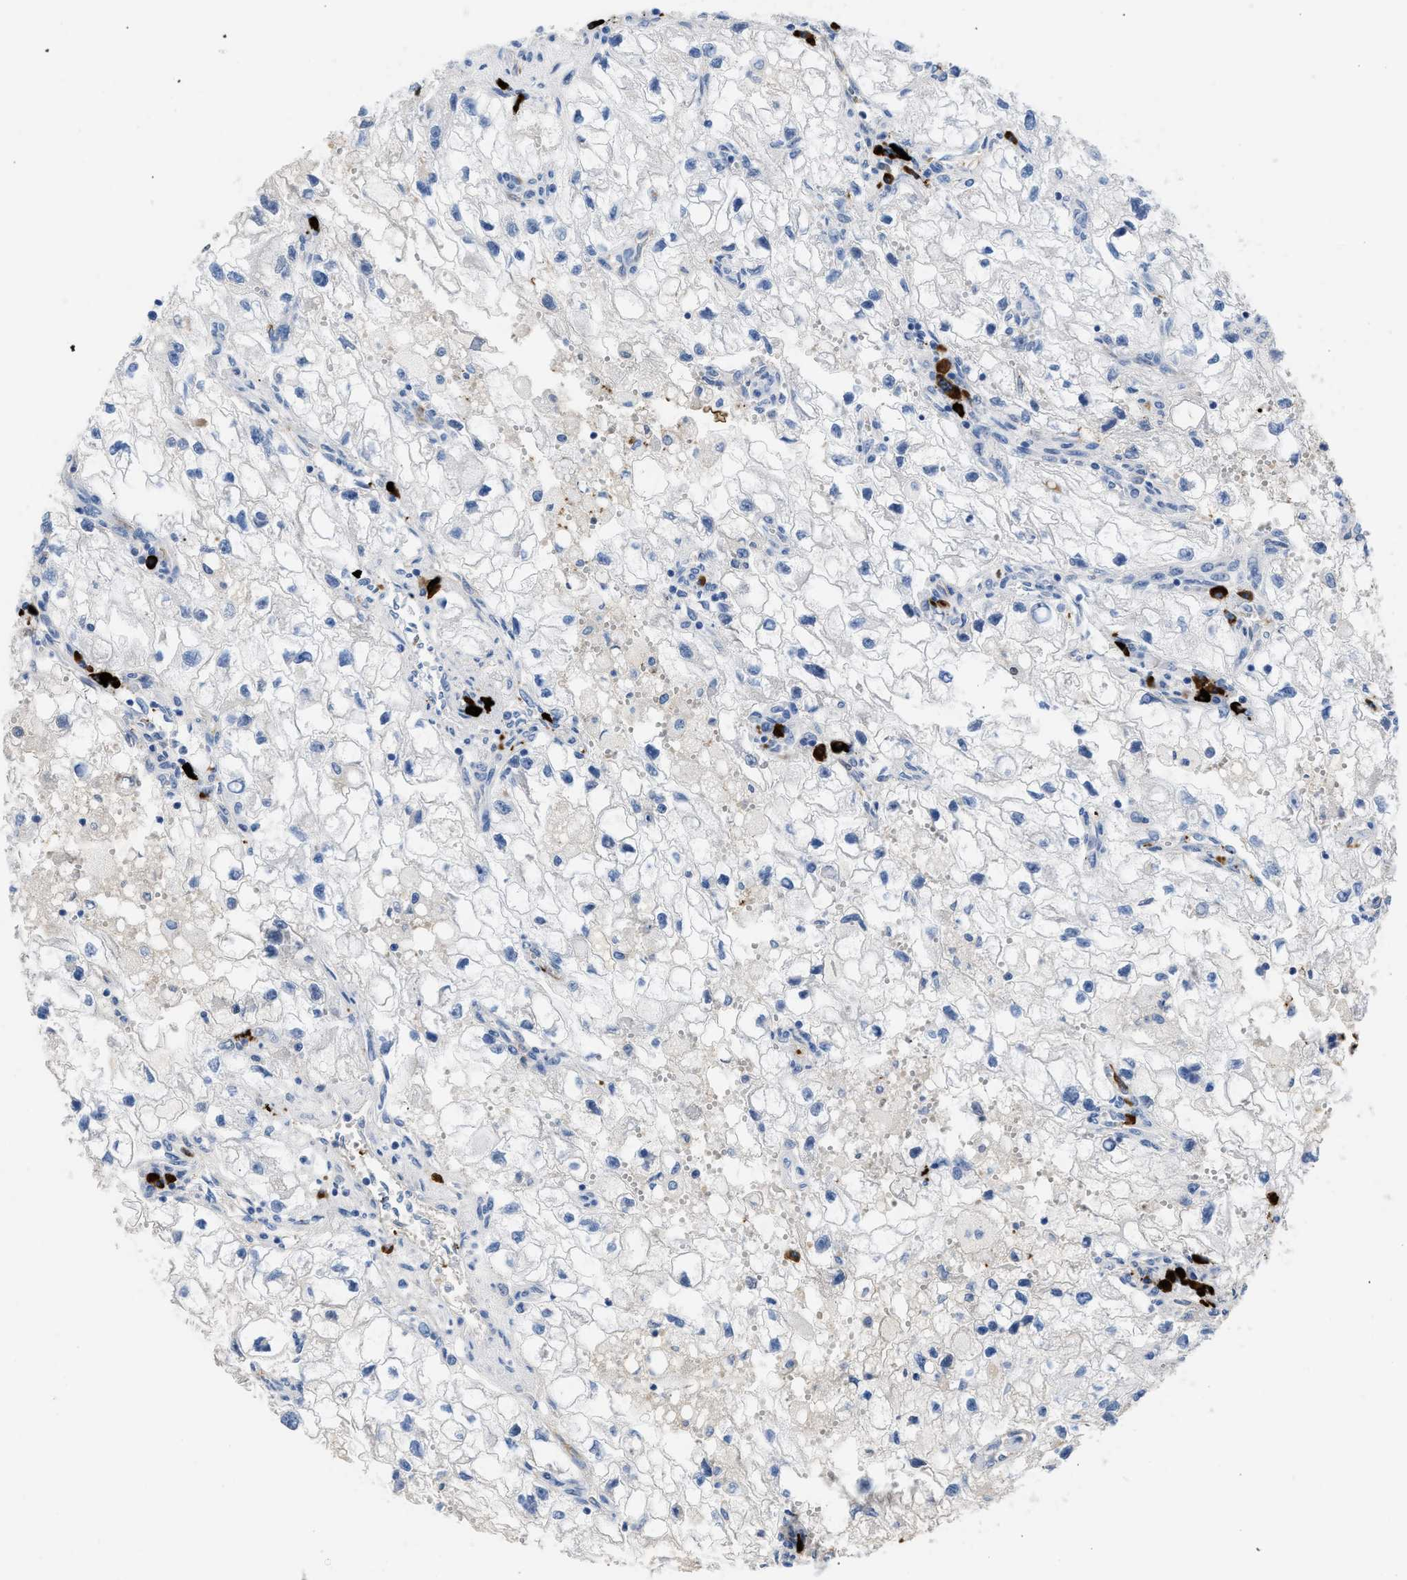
{"staining": {"intensity": "negative", "quantity": "none", "location": "none"}, "tissue": "renal cancer", "cell_type": "Tumor cells", "image_type": "cancer", "snomed": [{"axis": "morphology", "description": "Adenocarcinoma, NOS"}, {"axis": "topography", "description": "Kidney"}], "caption": "High power microscopy image of an IHC photomicrograph of renal cancer (adenocarcinoma), revealing no significant staining in tumor cells.", "gene": "FGF18", "patient": {"sex": "female", "age": 70}}